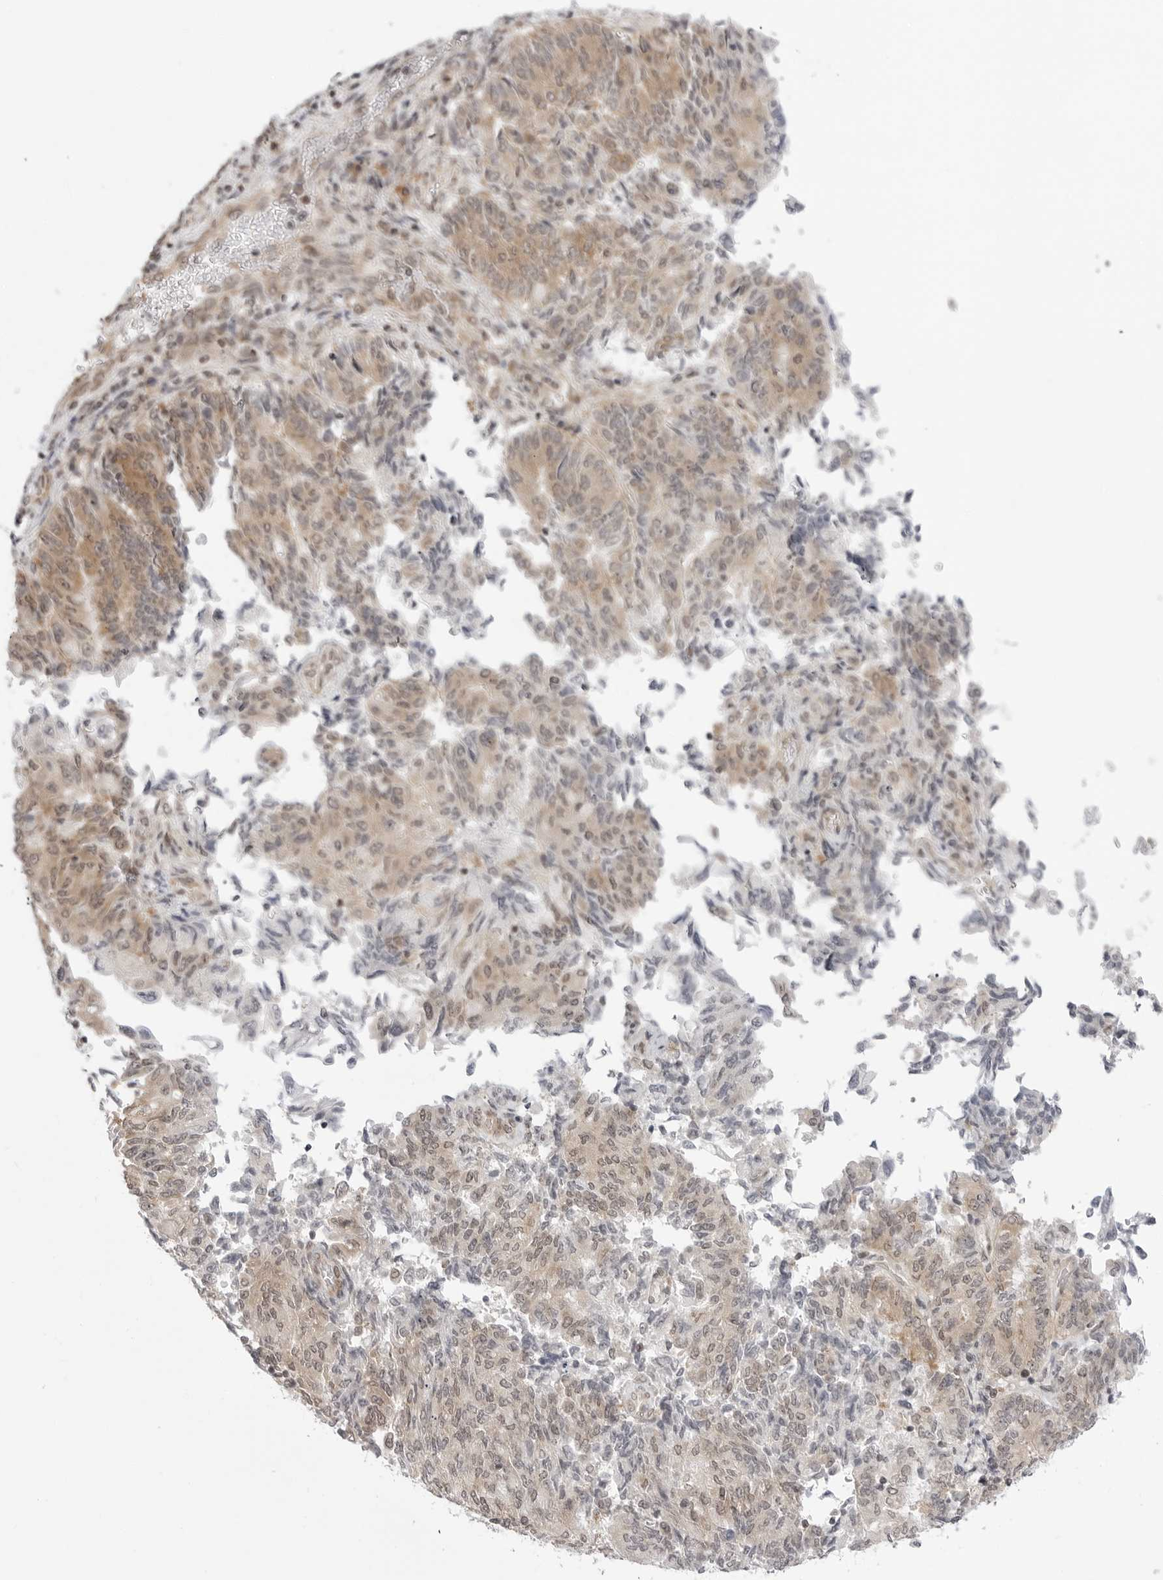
{"staining": {"intensity": "moderate", "quantity": "25%-75%", "location": "cytoplasmic/membranous"}, "tissue": "endometrial cancer", "cell_type": "Tumor cells", "image_type": "cancer", "snomed": [{"axis": "morphology", "description": "Adenocarcinoma, NOS"}, {"axis": "topography", "description": "Endometrium"}], "caption": "Immunohistochemical staining of human endometrial cancer displays medium levels of moderate cytoplasmic/membranous protein staining in about 25%-75% of tumor cells. Nuclei are stained in blue.", "gene": "PPP2R5C", "patient": {"sex": "female", "age": 80}}